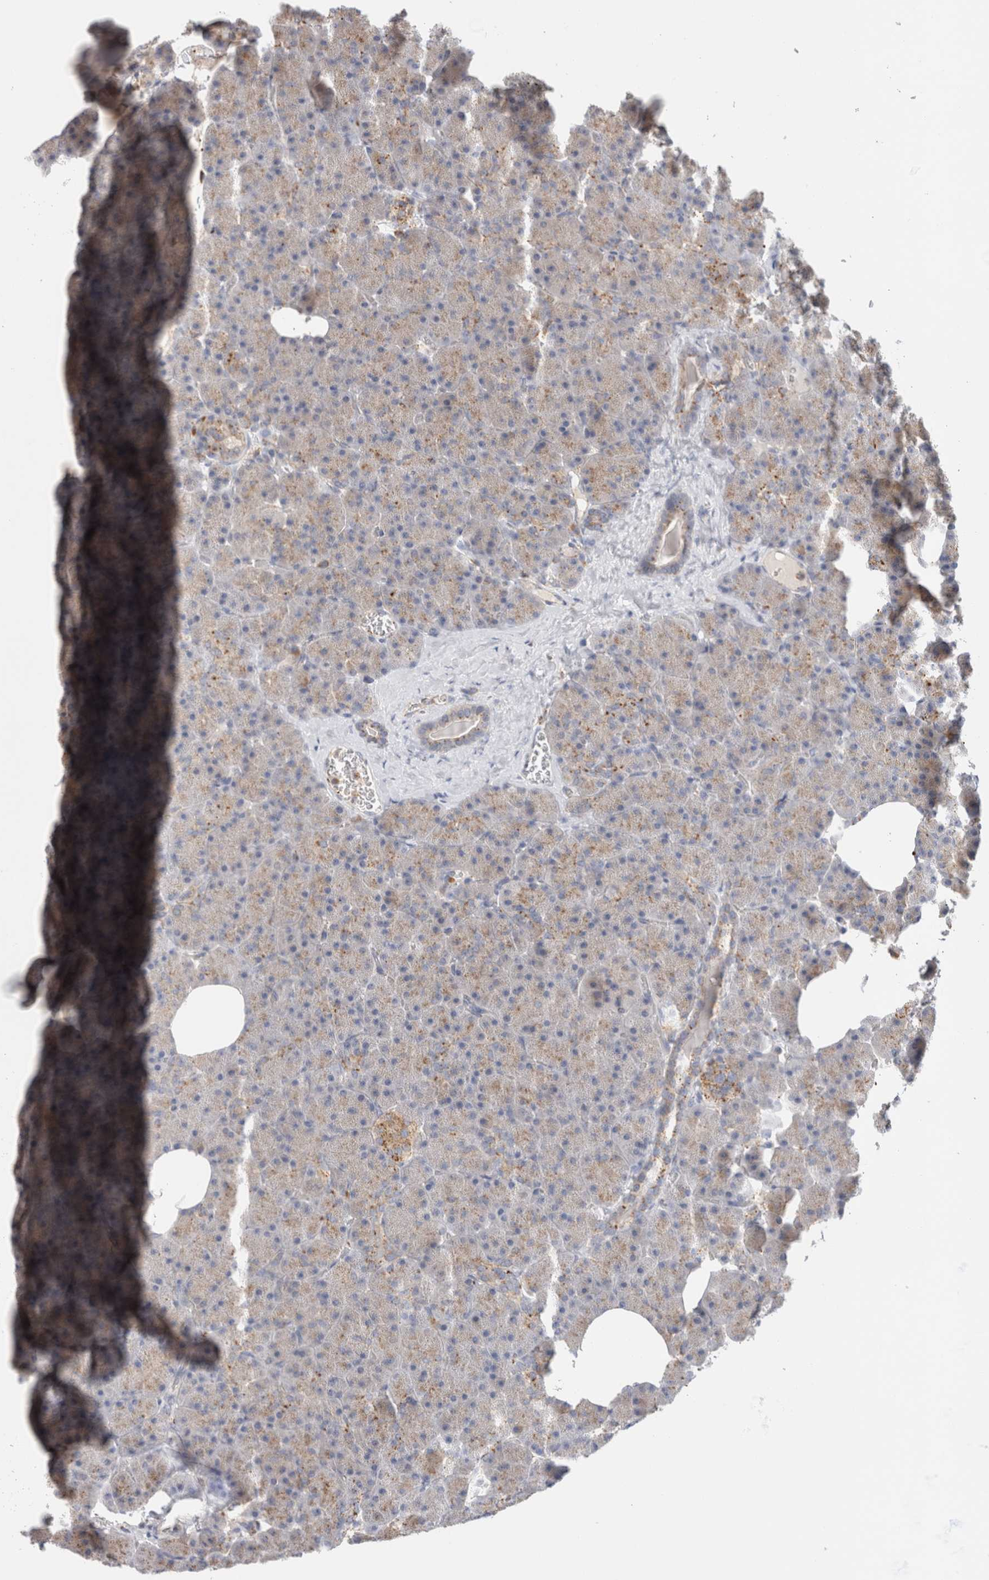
{"staining": {"intensity": "moderate", "quantity": "25%-75%", "location": "cytoplasmic/membranous"}, "tissue": "pancreas", "cell_type": "Exocrine glandular cells", "image_type": "normal", "snomed": [{"axis": "morphology", "description": "Normal tissue, NOS"}, {"axis": "morphology", "description": "Carcinoid, malignant, NOS"}, {"axis": "topography", "description": "Pancreas"}], "caption": "The photomicrograph reveals immunohistochemical staining of unremarkable pancreas. There is moderate cytoplasmic/membranous positivity is appreciated in about 25%-75% of exocrine glandular cells. (IHC, brightfield microscopy, high magnification).", "gene": "GNS", "patient": {"sex": "female", "age": 35}}